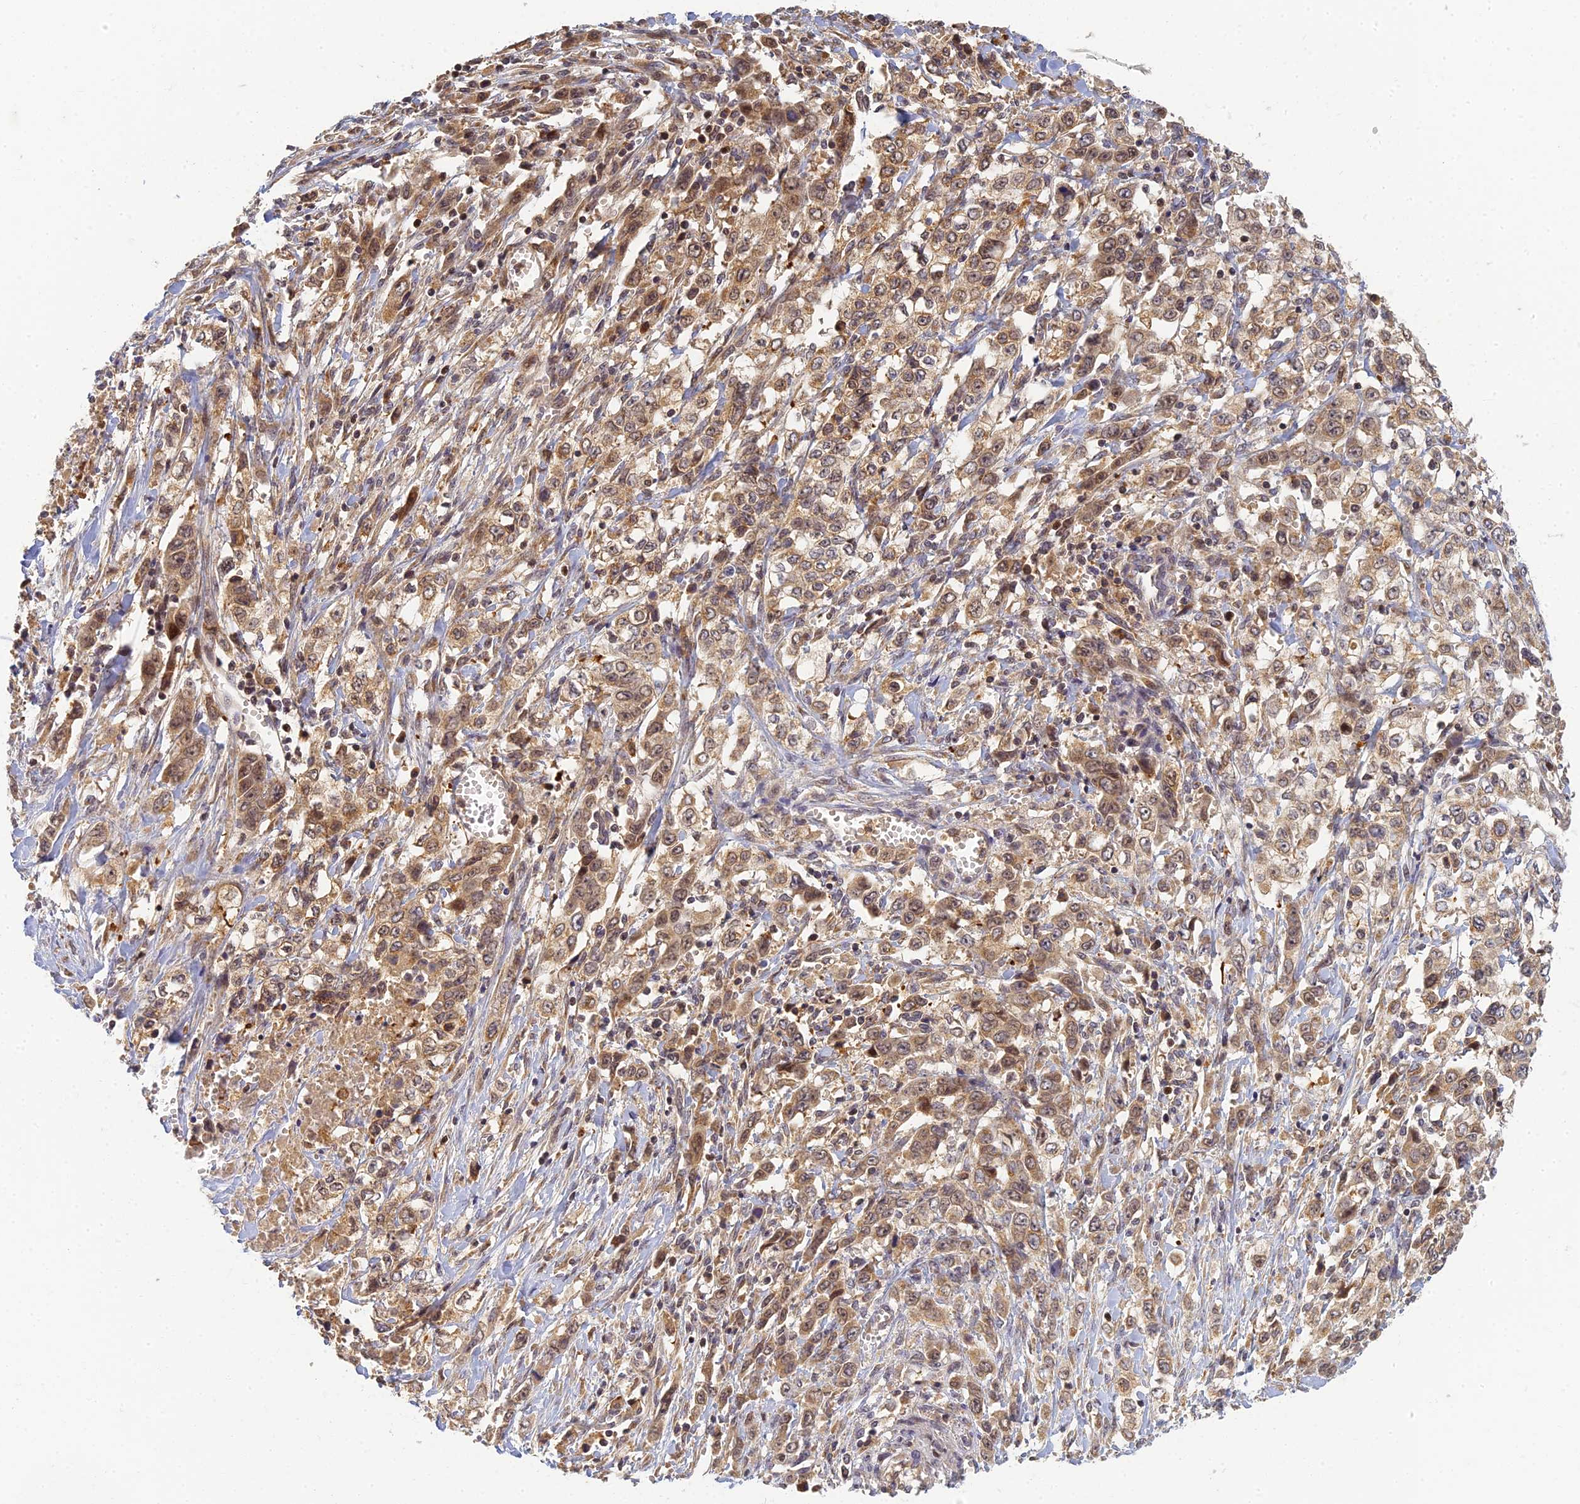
{"staining": {"intensity": "moderate", "quantity": ">75%", "location": "cytoplasmic/membranous"}, "tissue": "stomach cancer", "cell_type": "Tumor cells", "image_type": "cancer", "snomed": [{"axis": "morphology", "description": "Adenocarcinoma, NOS"}, {"axis": "topography", "description": "Stomach, upper"}], "caption": "Tumor cells demonstrate medium levels of moderate cytoplasmic/membranous expression in approximately >75% of cells in stomach adenocarcinoma. Nuclei are stained in blue.", "gene": "RGL3", "patient": {"sex": "male", "age": 62}}